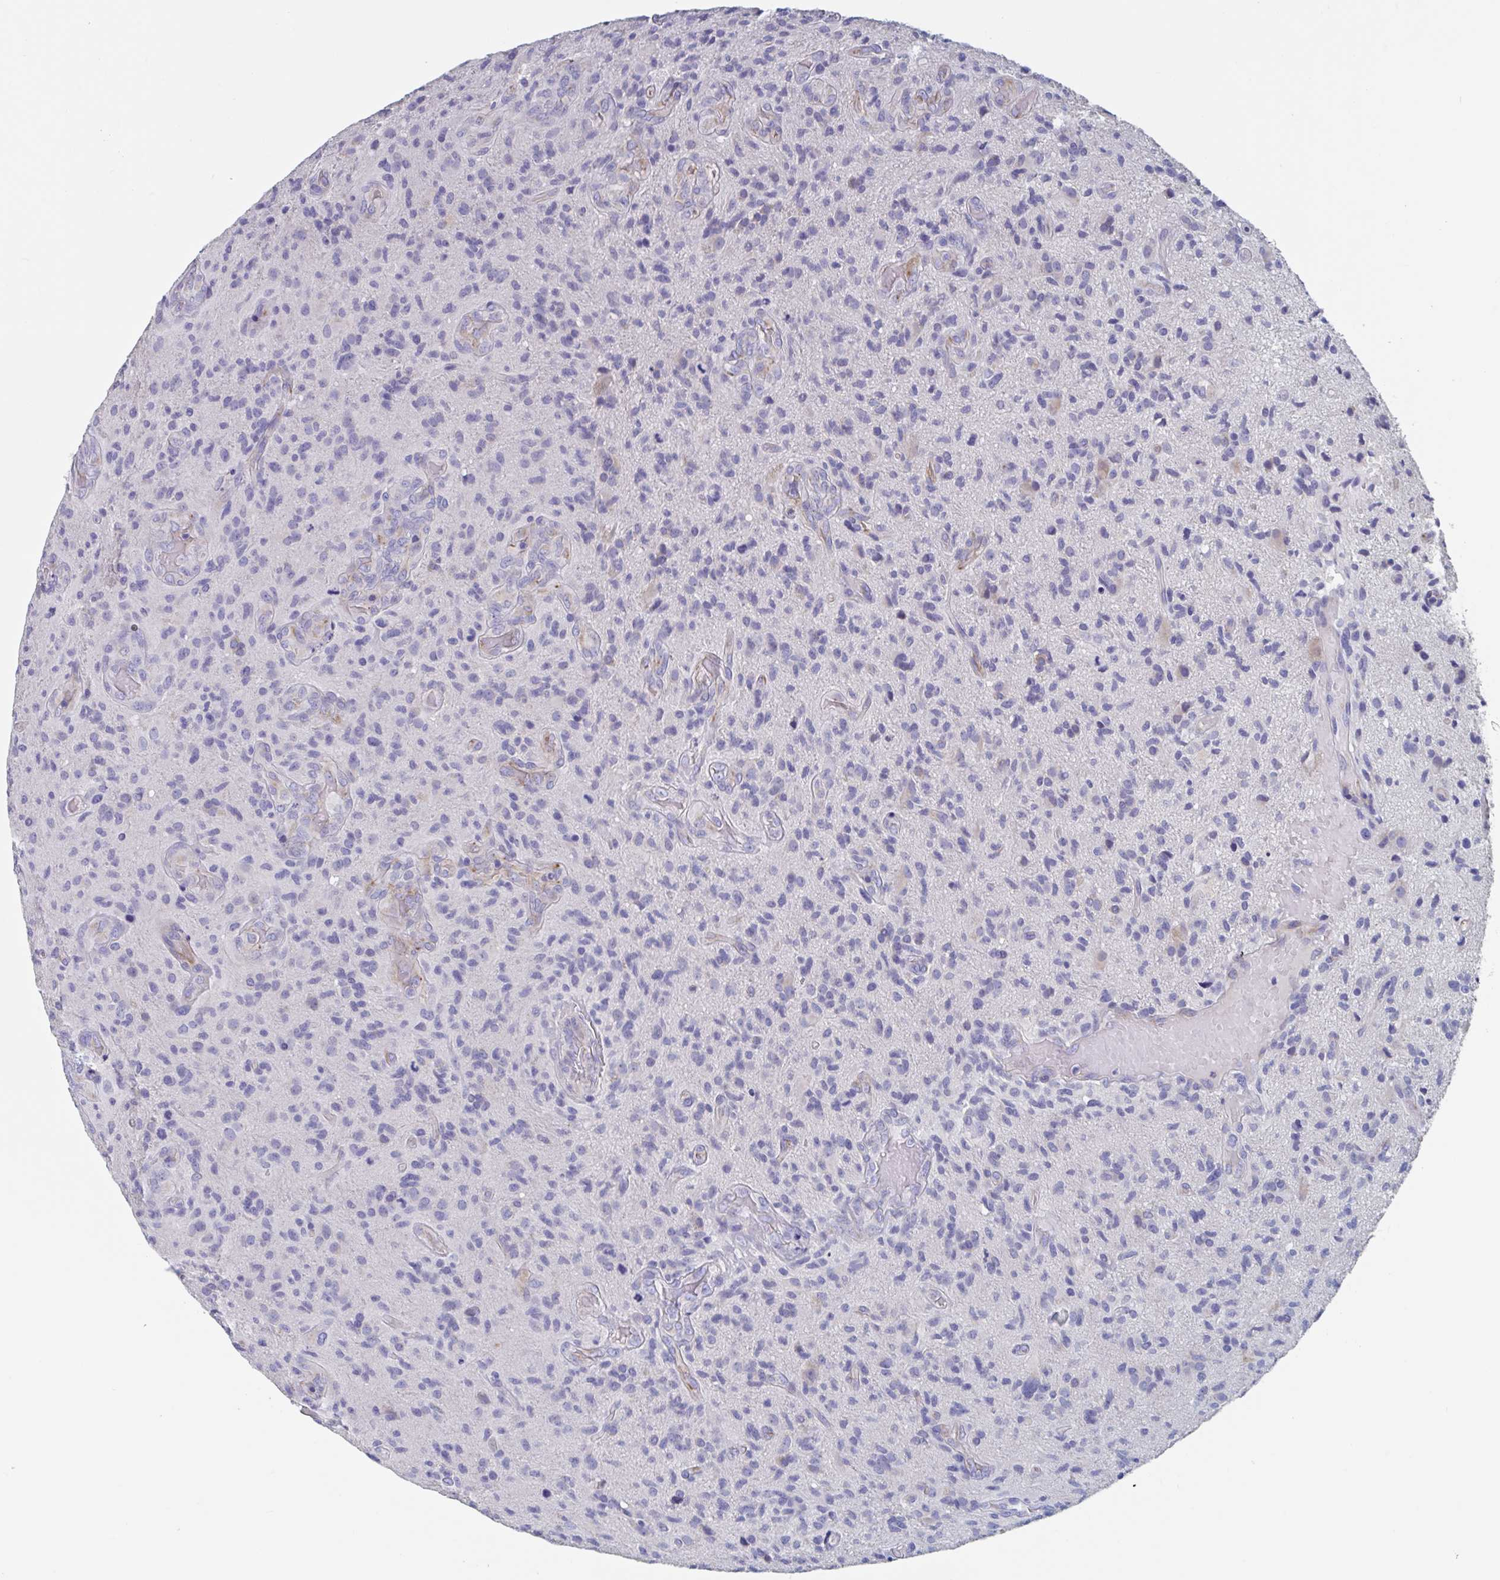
{"staining": {"intensity": "negative", "quantity": "none", "location": "none"}, "tissue": "glioma", "cell_type": "Tumor cells", "image_type": "cancer", "snomed": [{"axis": "morphology", "description": "Glioma, malignant, High grade"}, {"axis": "topography", "description": "Brain"}], "caption": "Human malignant glioma (high-grade) stained for a protein using immunohistochemistry (IHC) displays no expression in tumor cells.", "gene": "ABHD16A", "patient": {"sex": "male", "age": 55}}